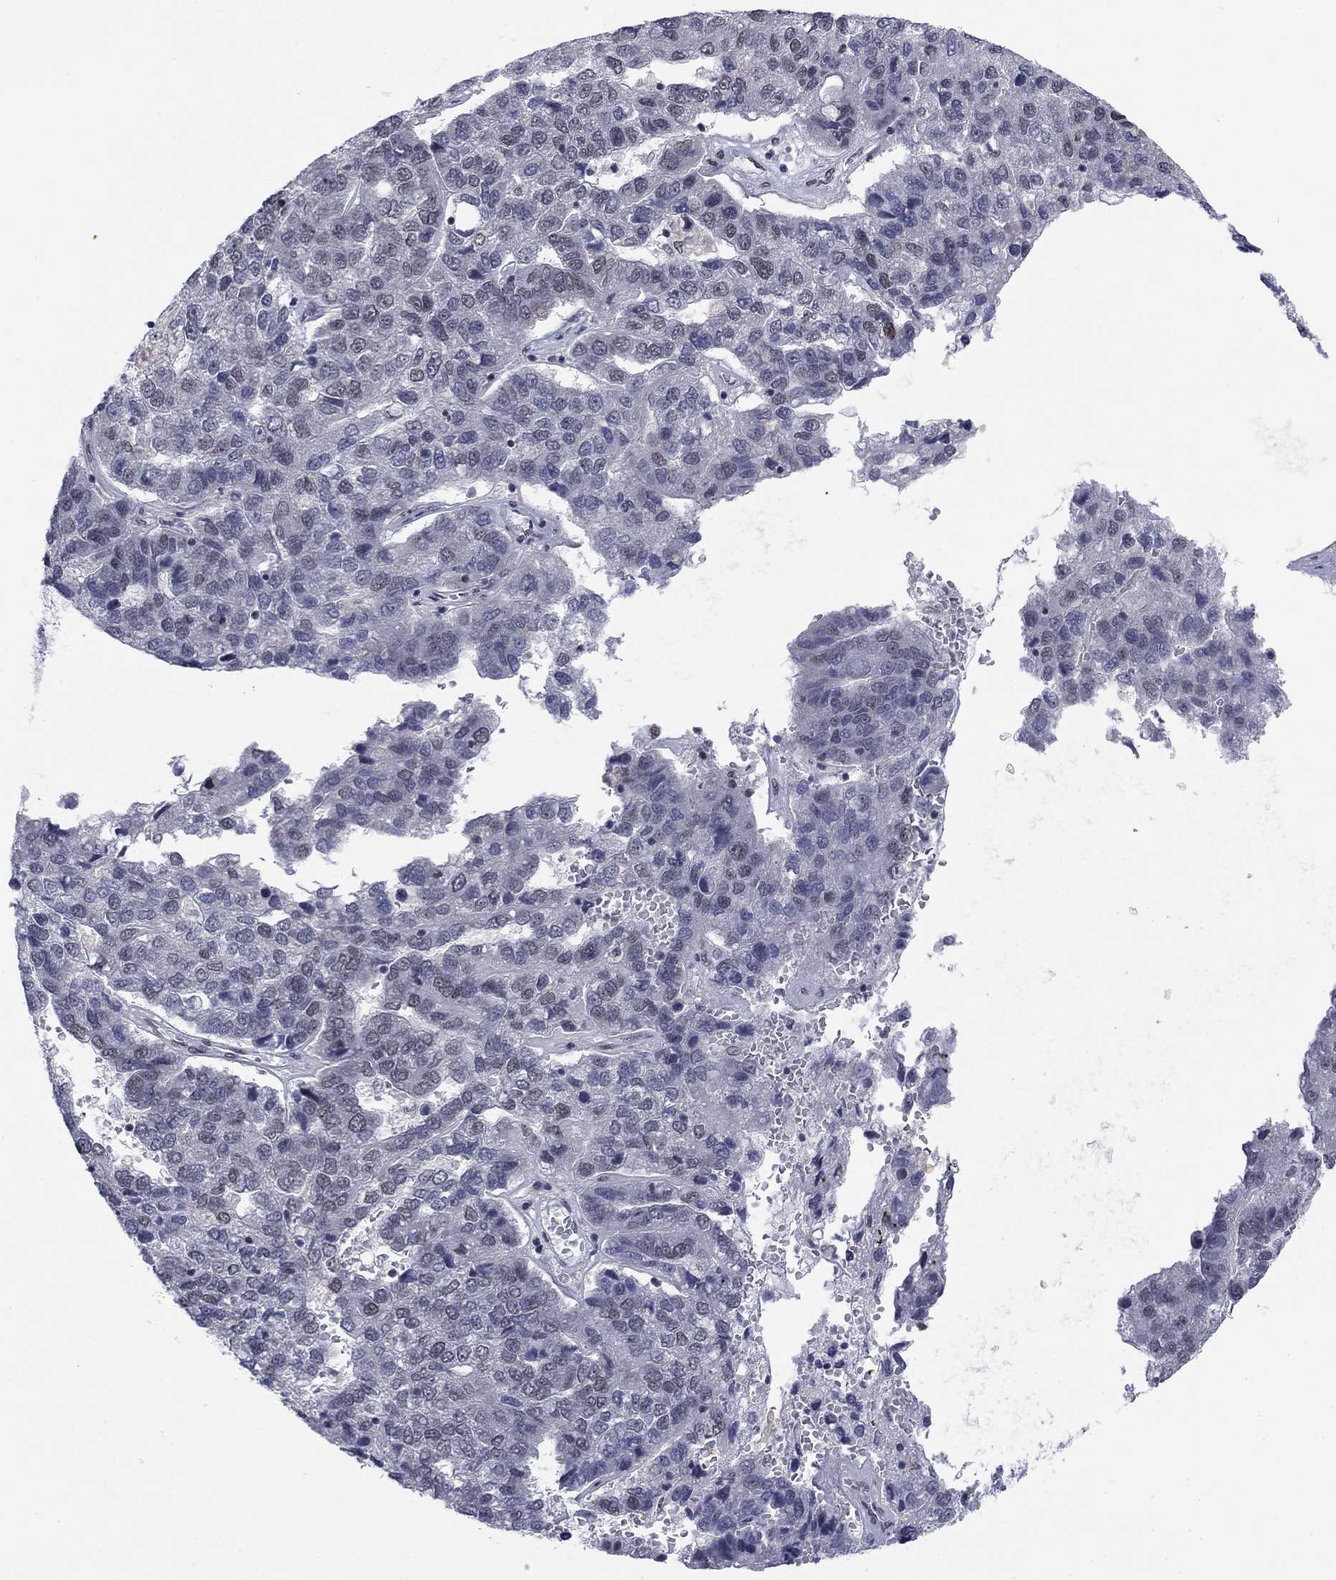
{"staining": {"intensity": "negative", "quantity": "none", "location": "none"}, "tissue": "pancreatic cancer", "cell_type": "Tumor cells", "image_type": "cancer", "snomed": [{"axis": "morphology", "description": "Adenocarcinoma, NOS"}, {"axis": "topography", "description": "Pancreas"}], "caption": "IHC of human pancreatic cancer (adenocarcinoma) demonstrates no expression in tumor cells.", "gene": "FYTTD1", "patient": {"sex": "female", "age": 61}}